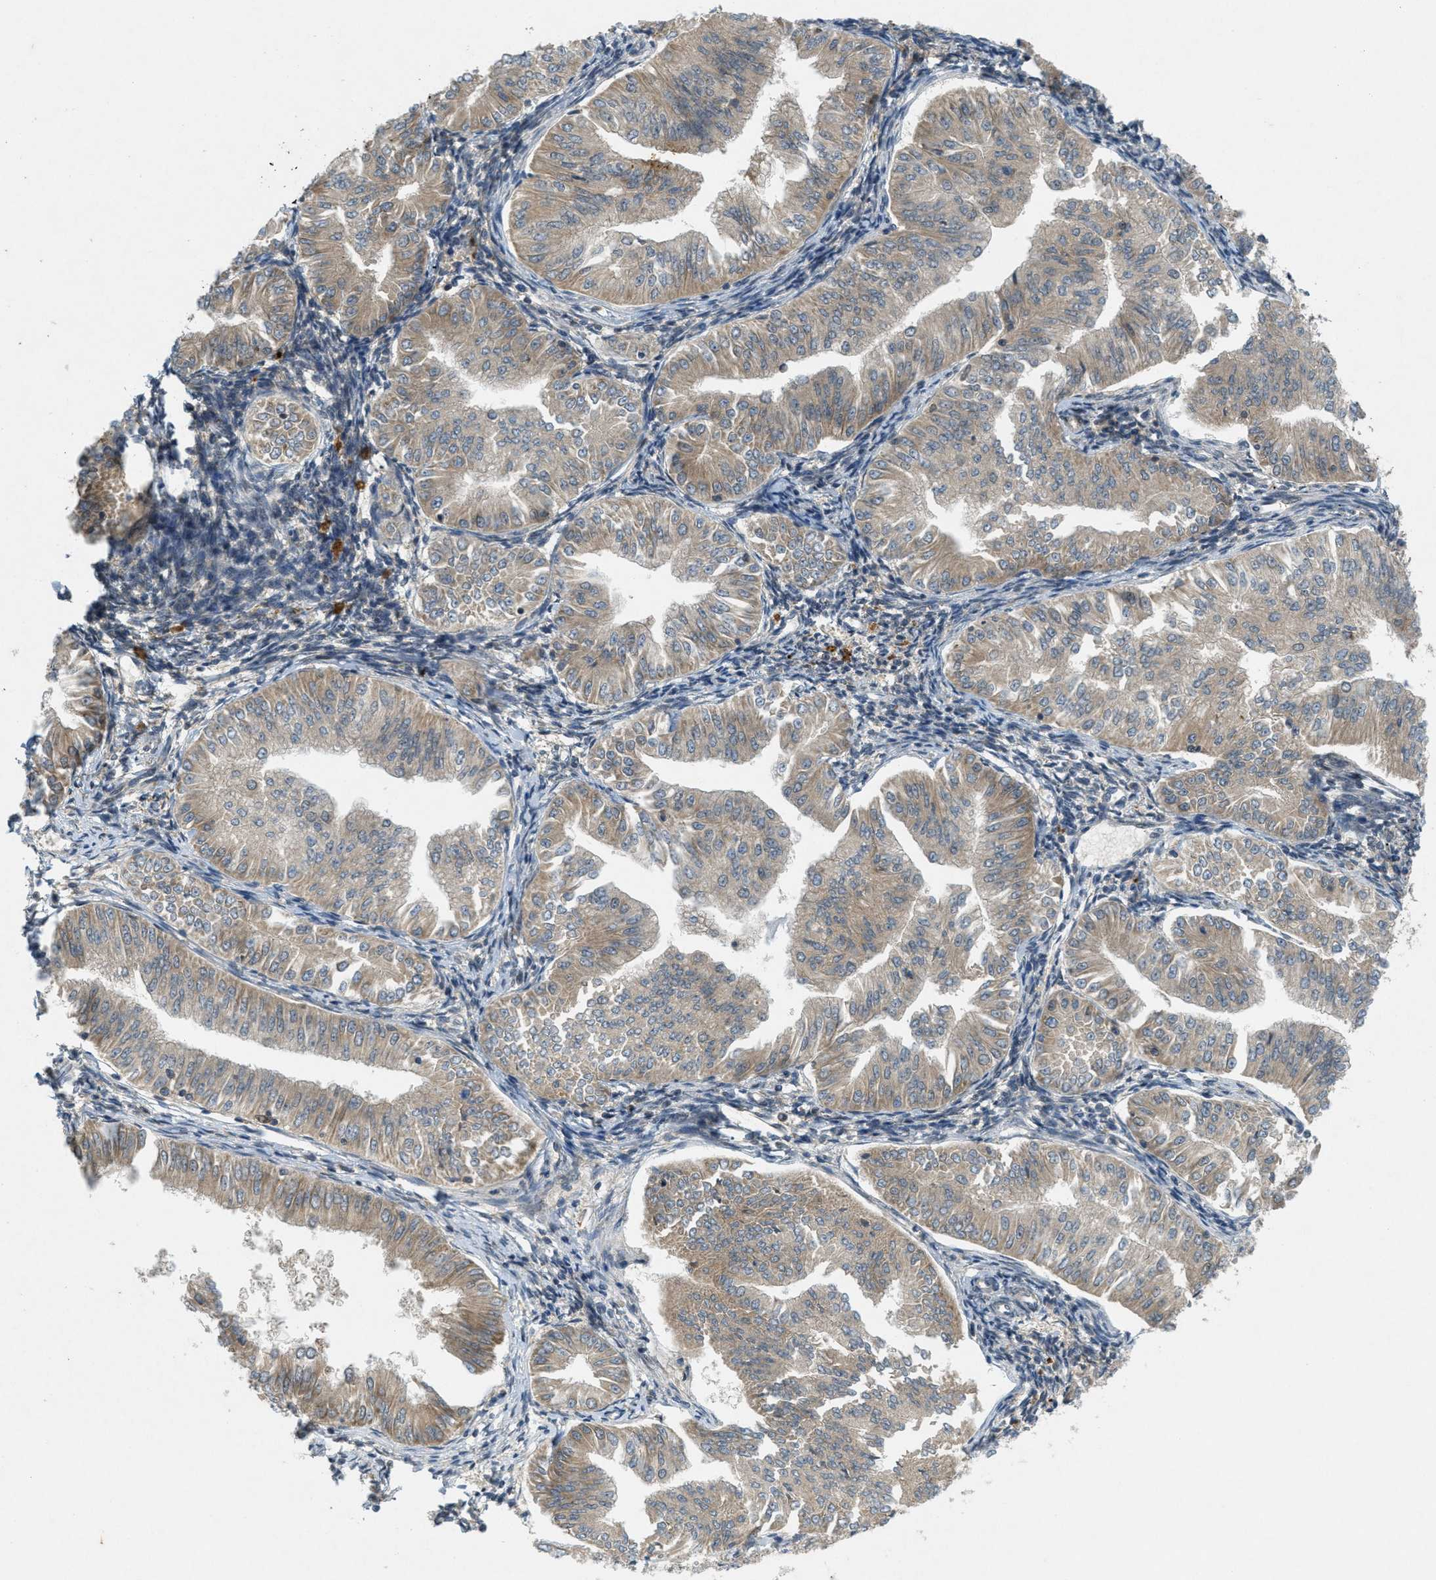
{"staining": {"intensity": "weak", "quantity": ">75%", "location": "cytoplasmic/membranous"}, "tissue": "endometrial cancer", "cell_type": "Tumor cells", "image_type": "cancer", "snomed": [{"axis": "morphology", "description": "Normal tissue, NOS"}, {"axis": "morphology", "description": "Adenocarcinoma, NOS"}, {"axis": "topography", "description": "Endometrium"}], "caption": "DAB immunohistochemical staining of endometrial cancer demonstrates weak cytoplasmic/membranous protein staining in about >75% of tumor cells.", "gene": "SIGMAR1", "patient": {"sex": "female", "age": 53}}